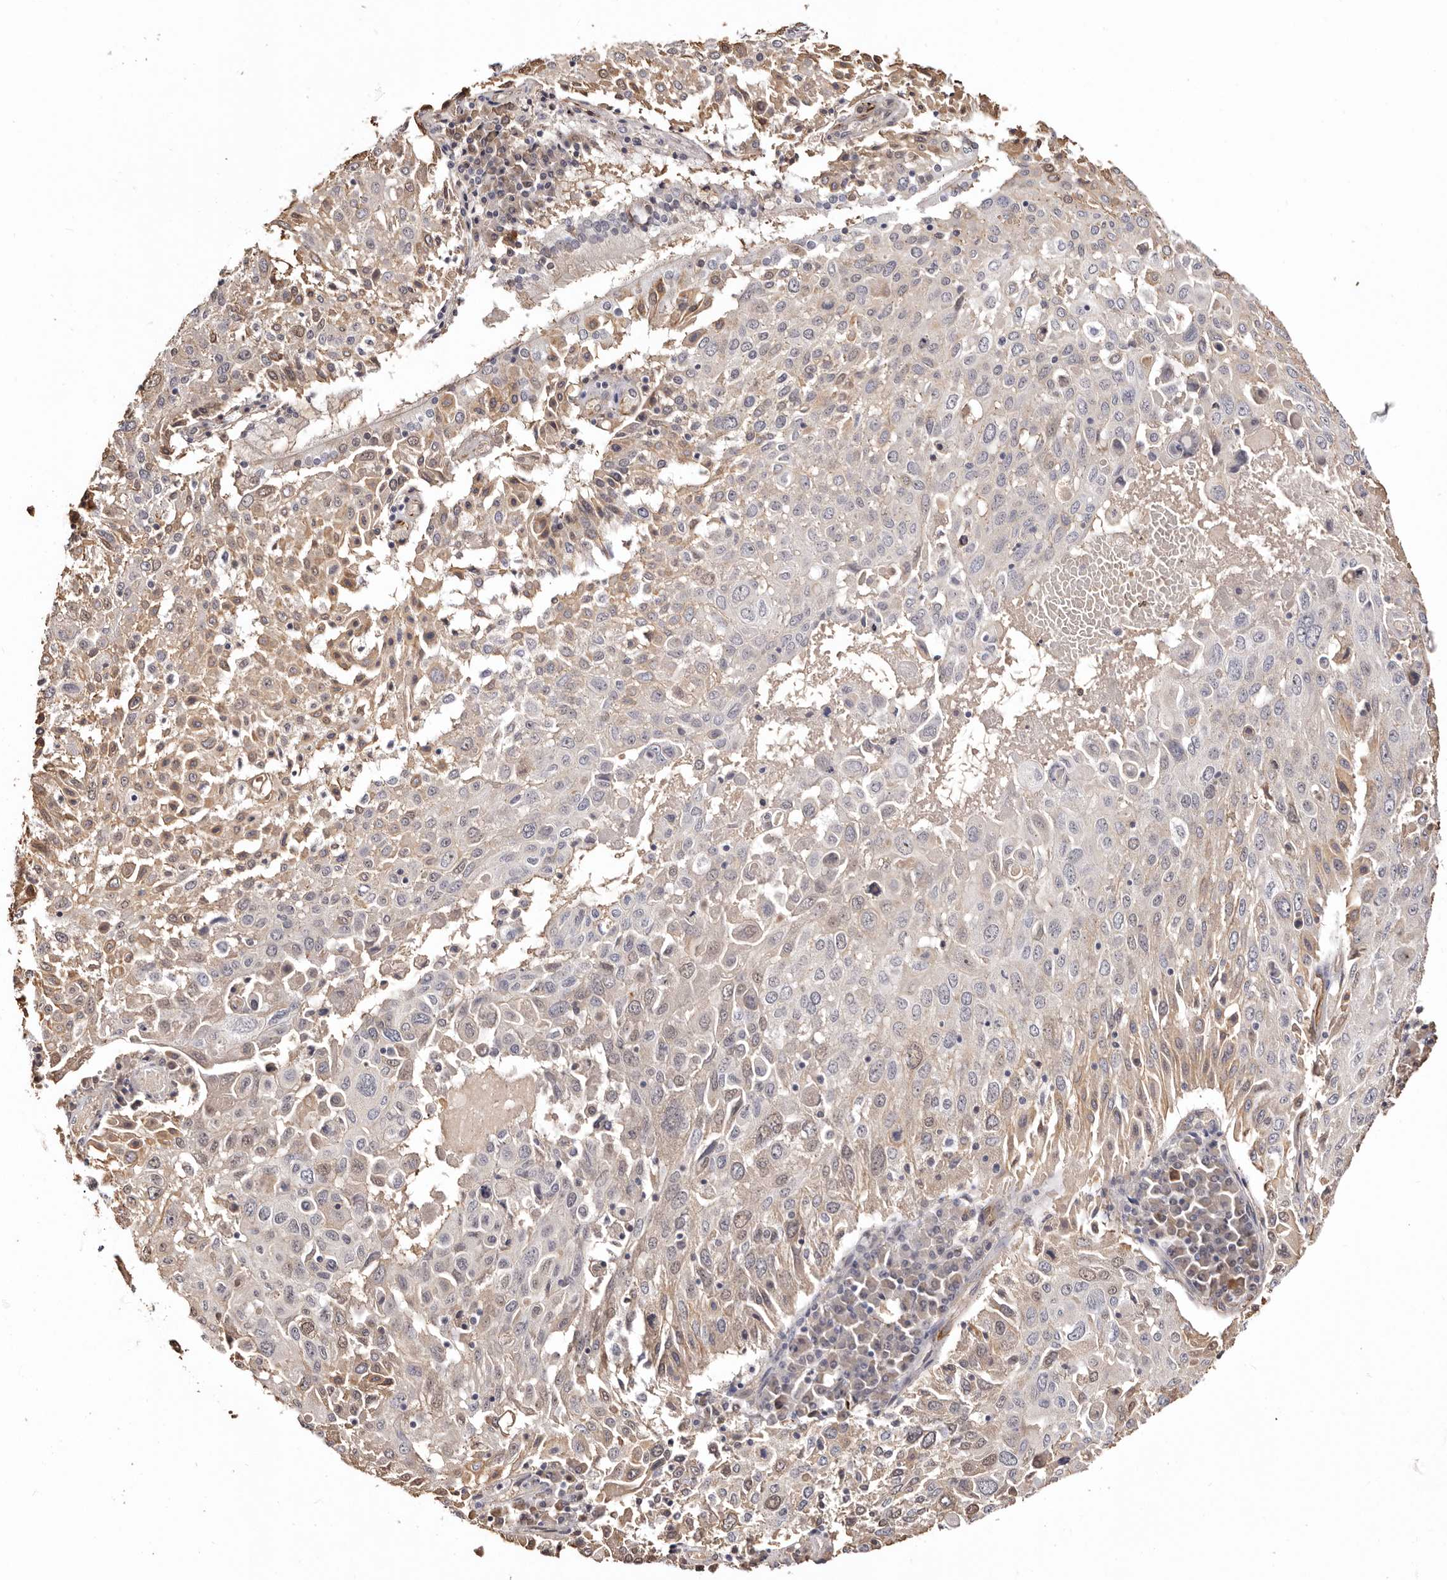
{"staining": {"intensity": "weak", "quantity": "<25%", "location": "cytoplasmic/membranous"}, "tissue": "lung cancer", "cell_type": "Tumor cells", "image_type": "cancer", "snomed": [{"axis": "morphology", "description": "Squamous cell carcinoma, NOS"}, {"axis": "topography", "description": "Lung"}], "caption": "This micrograph is of lung cancer stained with immunohistochemistry (IHC) to label a protein in brown with the nuclei are counter-stained blue. There is no staining in tumor cells.", "gene": "ZNF557", "patient": {"sex": "male", "age": 65}}